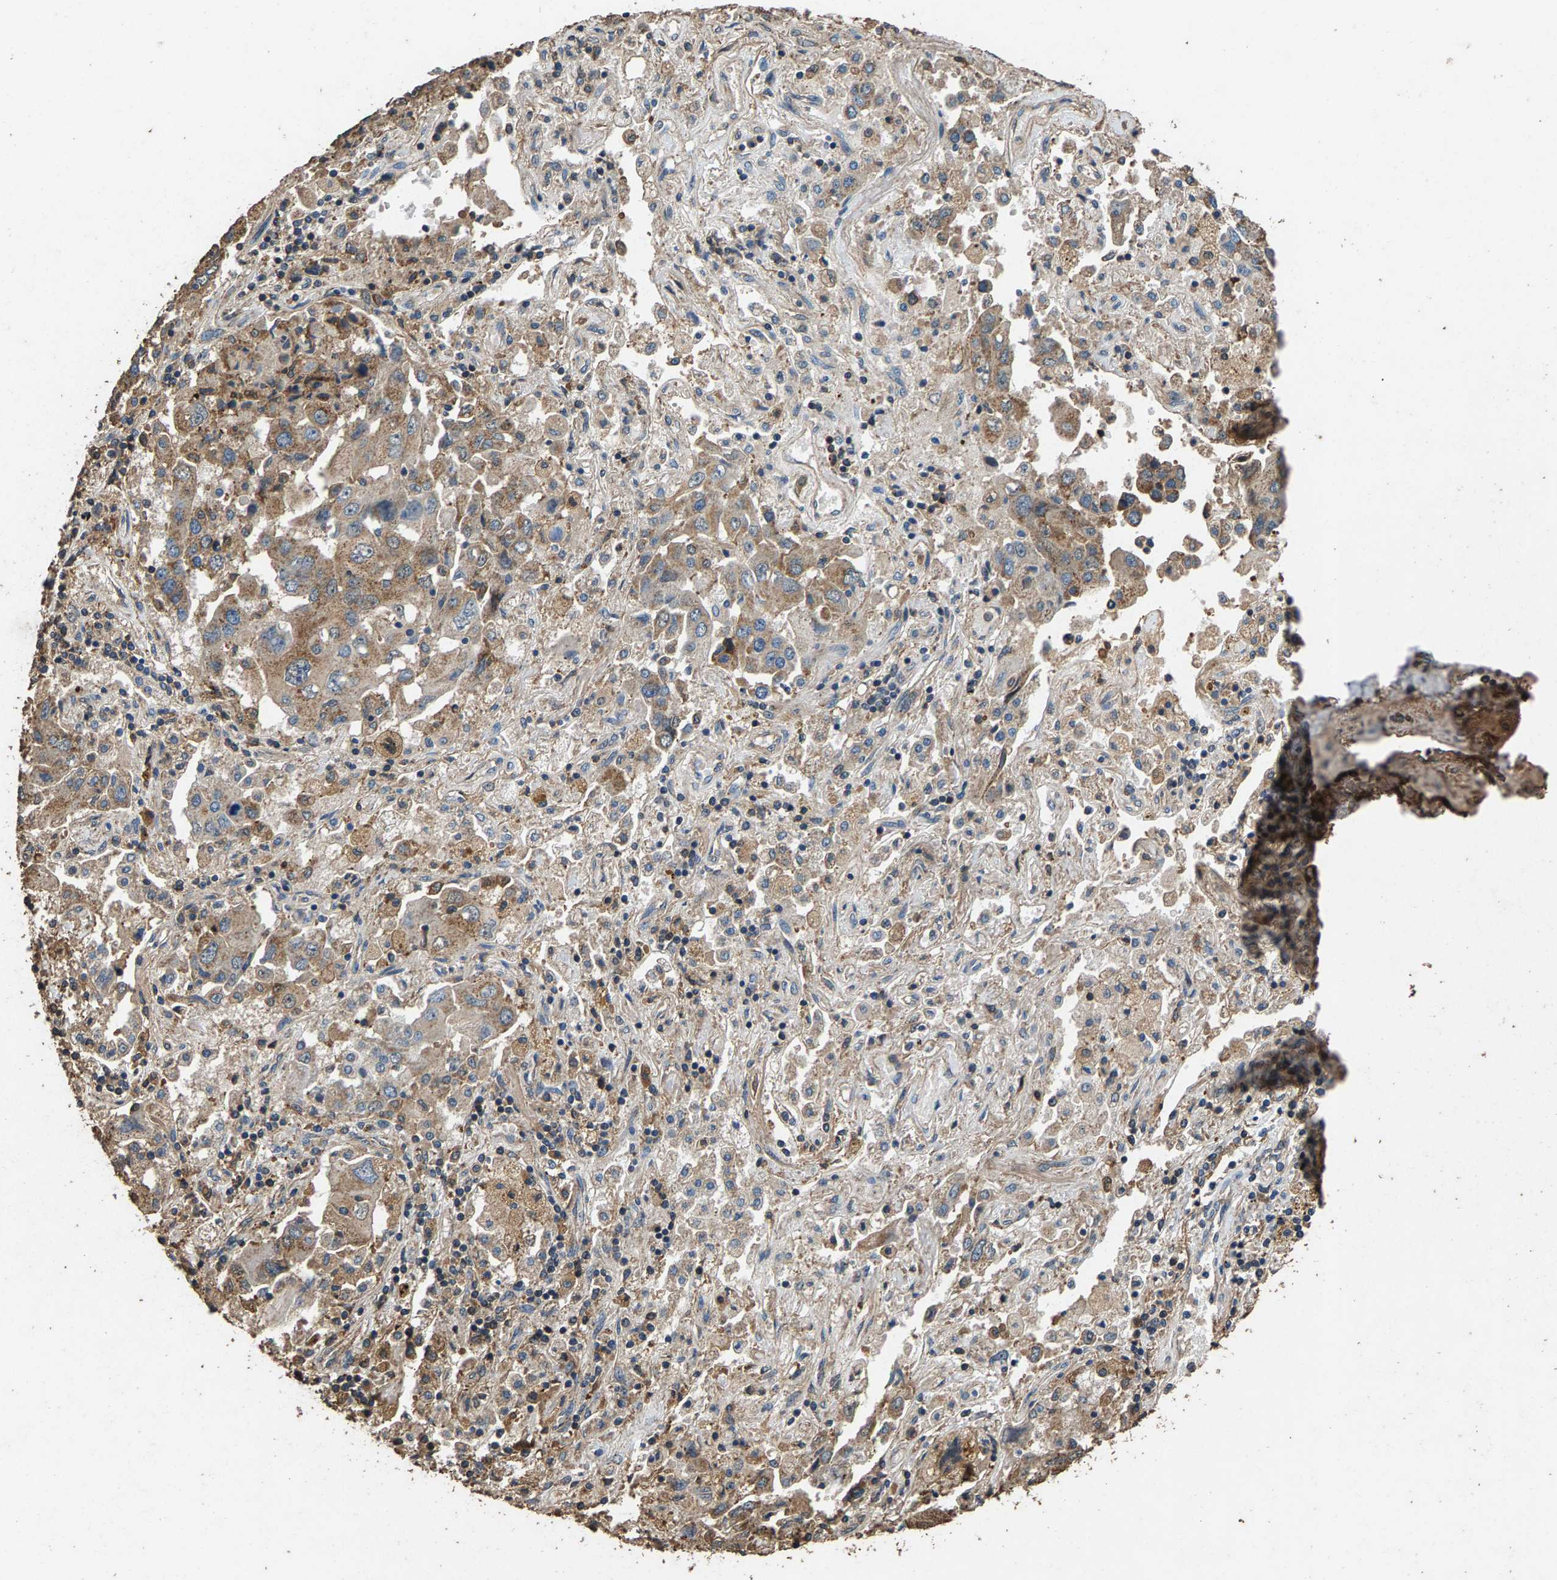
{"staining": {"intensity": "moderate", "quantity": ">75%", "location": "cytoplasmic/membranous"}, "tissue": "lung cancer", "cell_type": "Tumor cells", "image_type": "cancer", "snomed": [{"axis": "morphology", "description": "Adenocarcinoma, NOS"}, {"axis": "topography", "description": "Lung"}], "caption": "Lung cancer stained with a brown dye demonstrates moderate cytoplasmic/membranous positive staining in approximately >75% of tumor cells.", "gene": "MRPL27", "patient": {"sex": "female", "age": 65}}